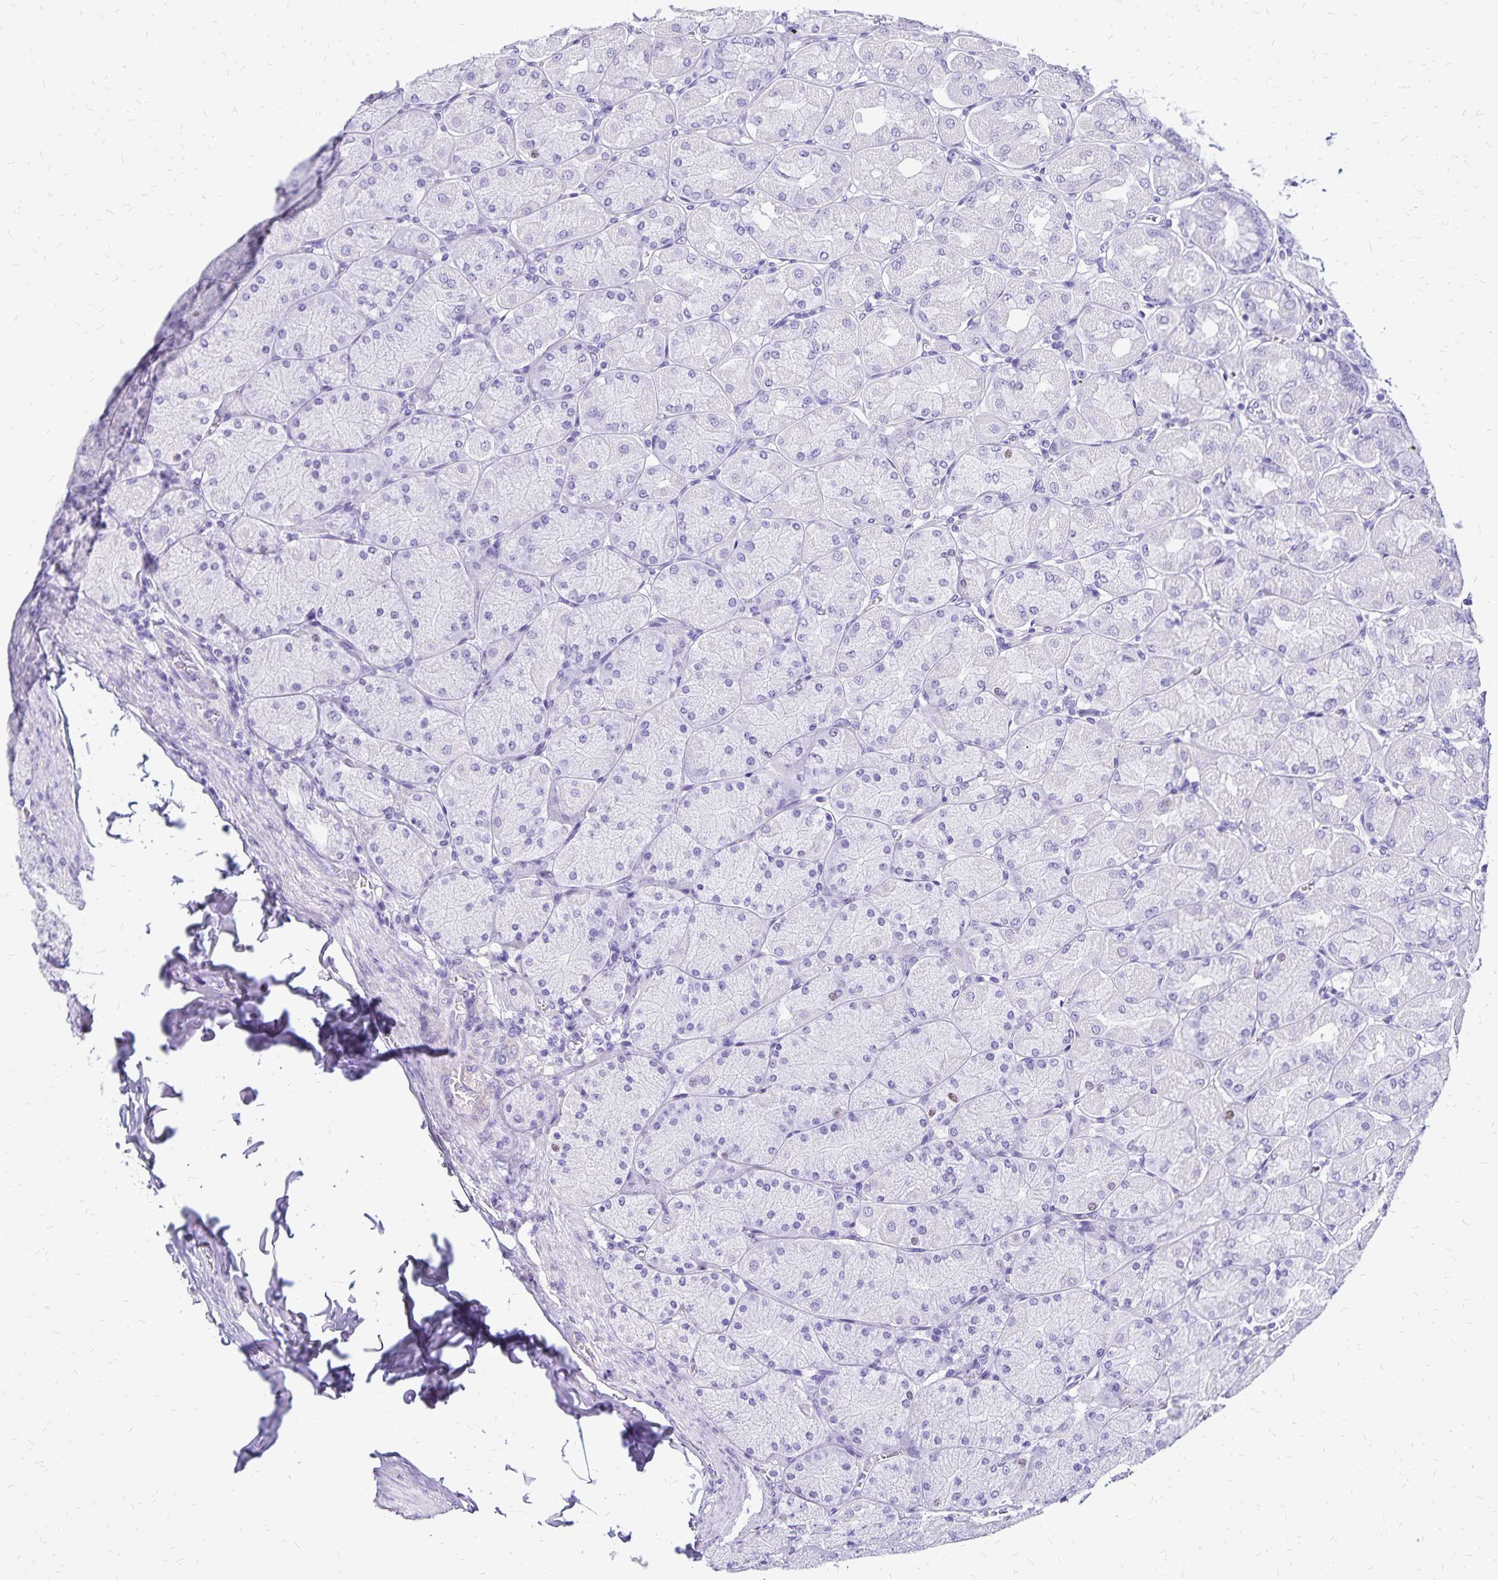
{"staining": {"intensity": "negative", "quantity": "none", "location": "none"}, "tissue": "stomach", "cell_type": "Glandular cells", "image_type": "normal", "snomed": [{"axis": "morphology", "description": "Normal tissue, NOS"}, {"axis": "topography", "description": "Stomach, upper"}], "caption": "Micrograph shows no protein expression in glandular cells of normal stomach. Nuclei are stained in blue.", "gene": "HMGB3", "patient": {"sex": "female", "age": 56}}